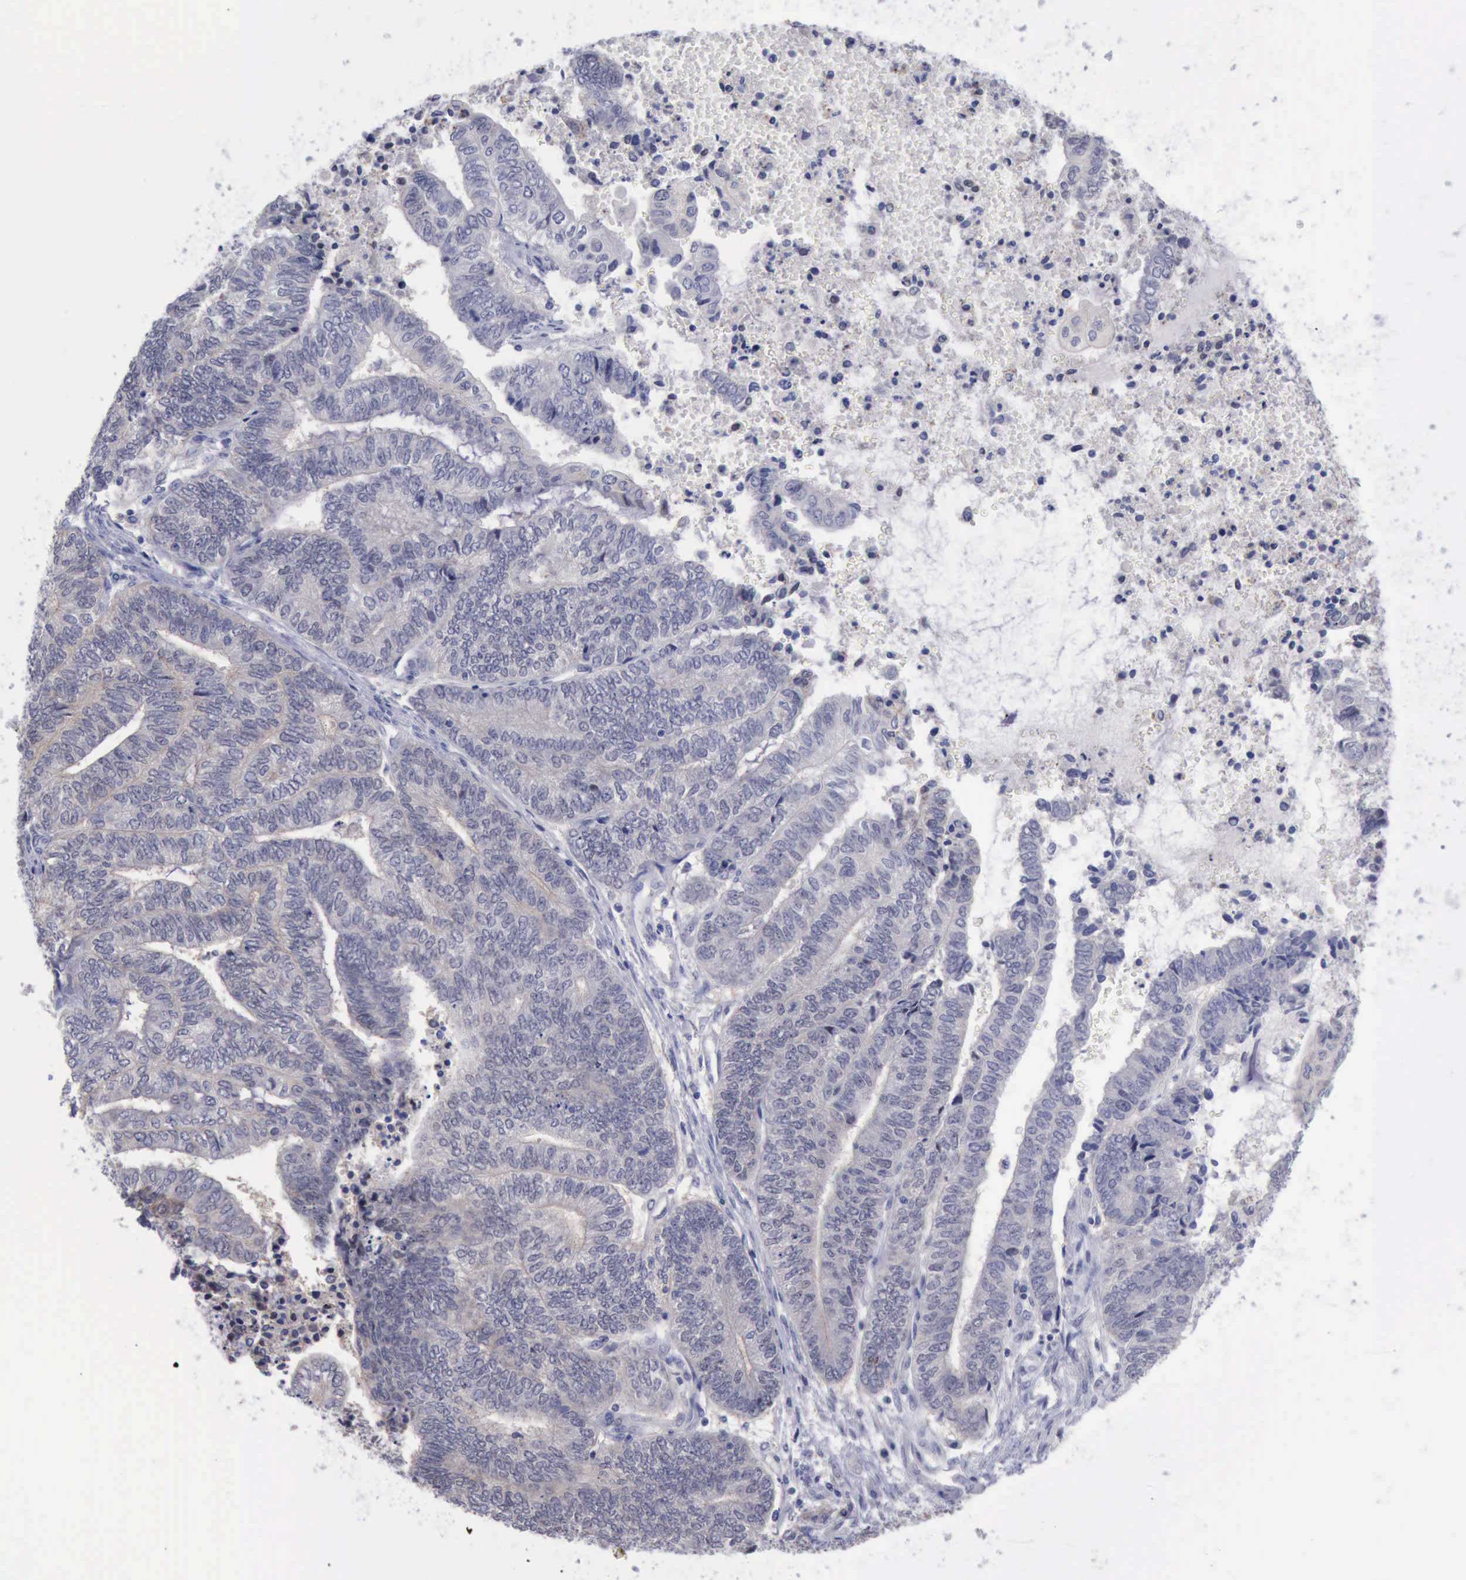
{"staining": {"intensity": "negative", "quantity": "none", "location": "none"}, "tissue": "endometrial cancer", "cell_type": "Tumor cells", "image_type": "cancer", "snomed": [{"axis": "morphology", "description": "Adenocarcinoma, NOS"}, {"axis": "topography", "description": "Uterus"}, {"axis": "topography", "description": "Endometrium"}], "caption": "This is a histopathology image of immunohistochemistry (IHC) staining of endometrial cancer (adenocarcinoma), which shows no staining in tumor cells.", "gene": "SATB2", "patient": {"sex": "female", "age": 70}}